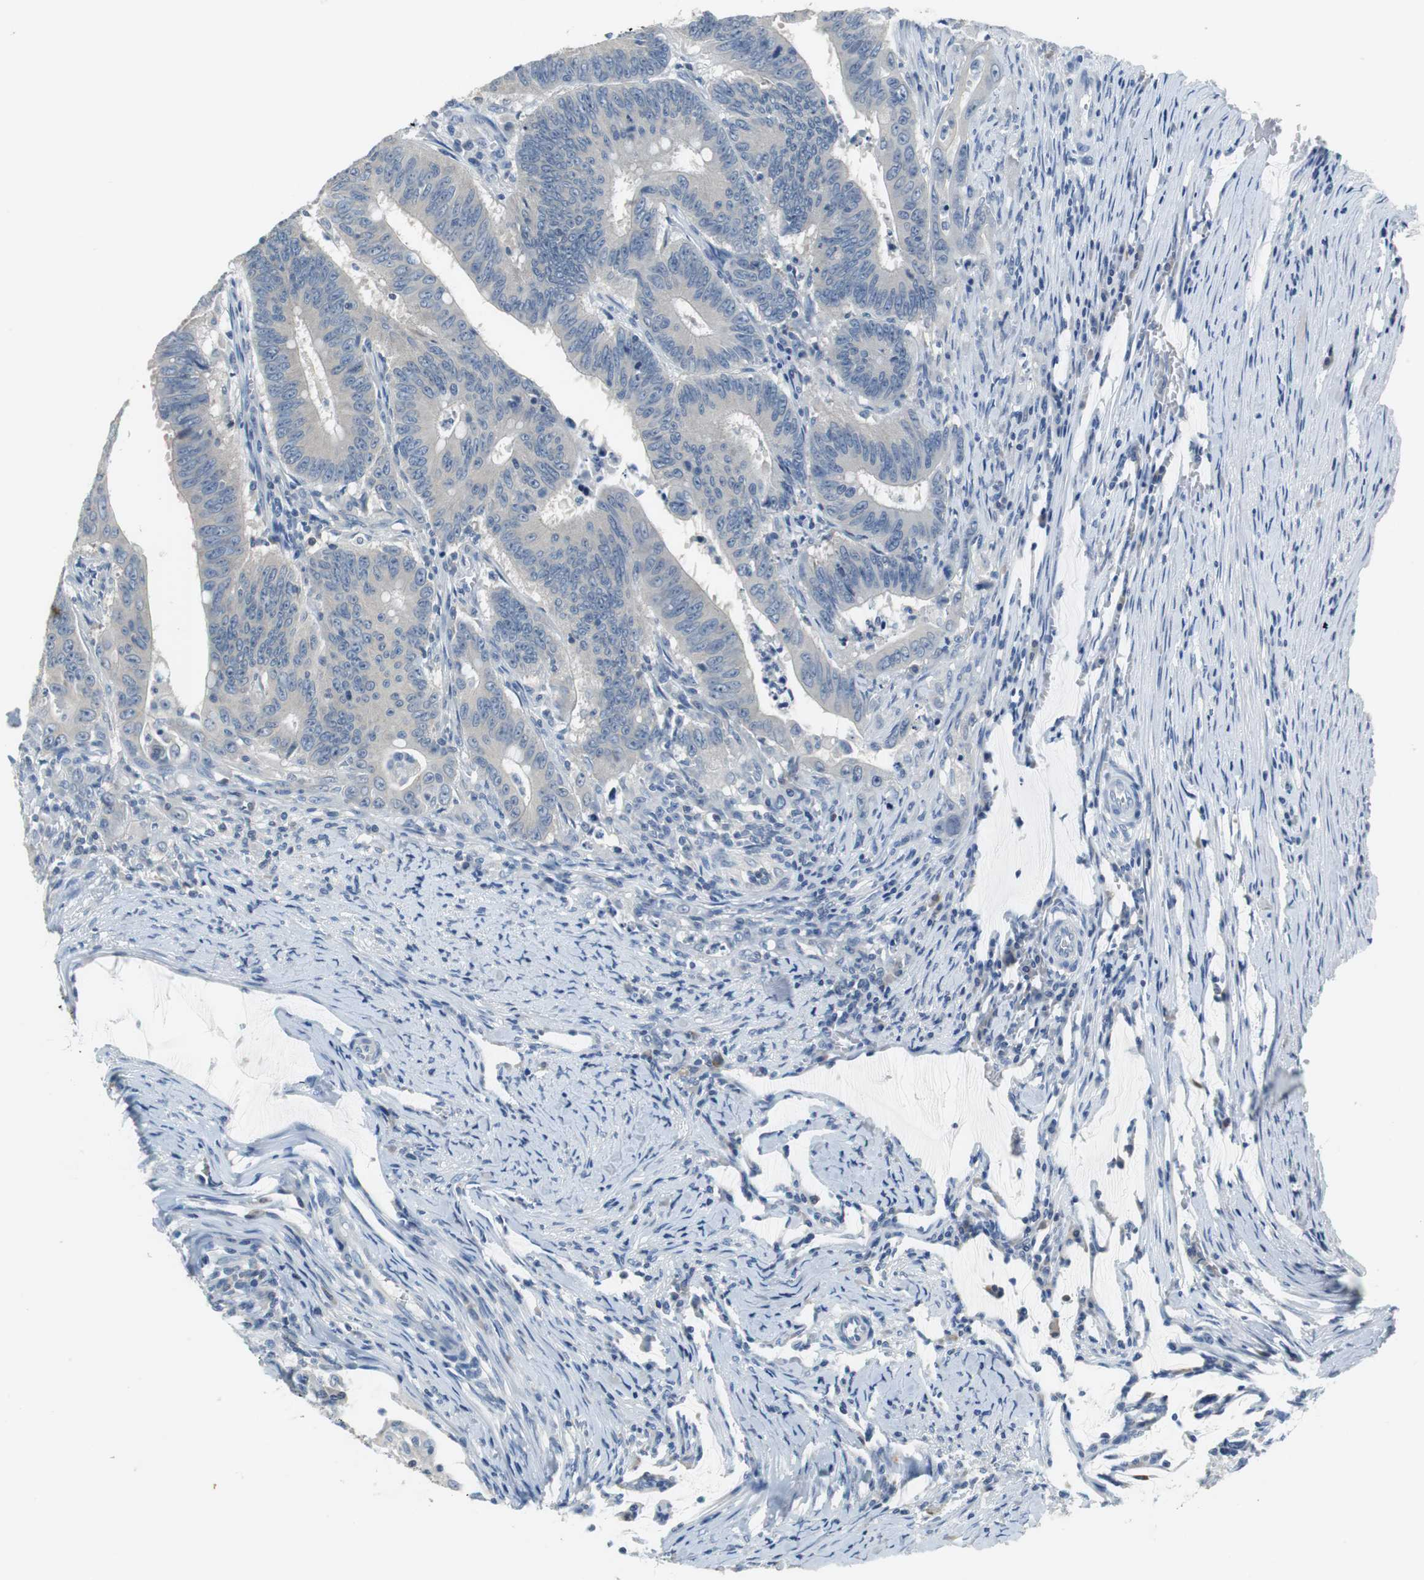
{"staining": {"intensity": "negative", "quantity": "none", "location": "none"}, "tissue": "colorectal cancer", "cell_type": "Tumor cells", "image_type": "cancer", "snomed": [{"axis": "morphology", "description": "Adenocarcinoma, NOS"}, {"axis": "topography", "description": "Colon"}], "caption": "DAB immunohistochemical staining of human adenocarcinoma (colorectal) displays no significant expression in tumor cells.", "gene": "GLCCI1", "patient": {"sex": "male", "age": 45}}